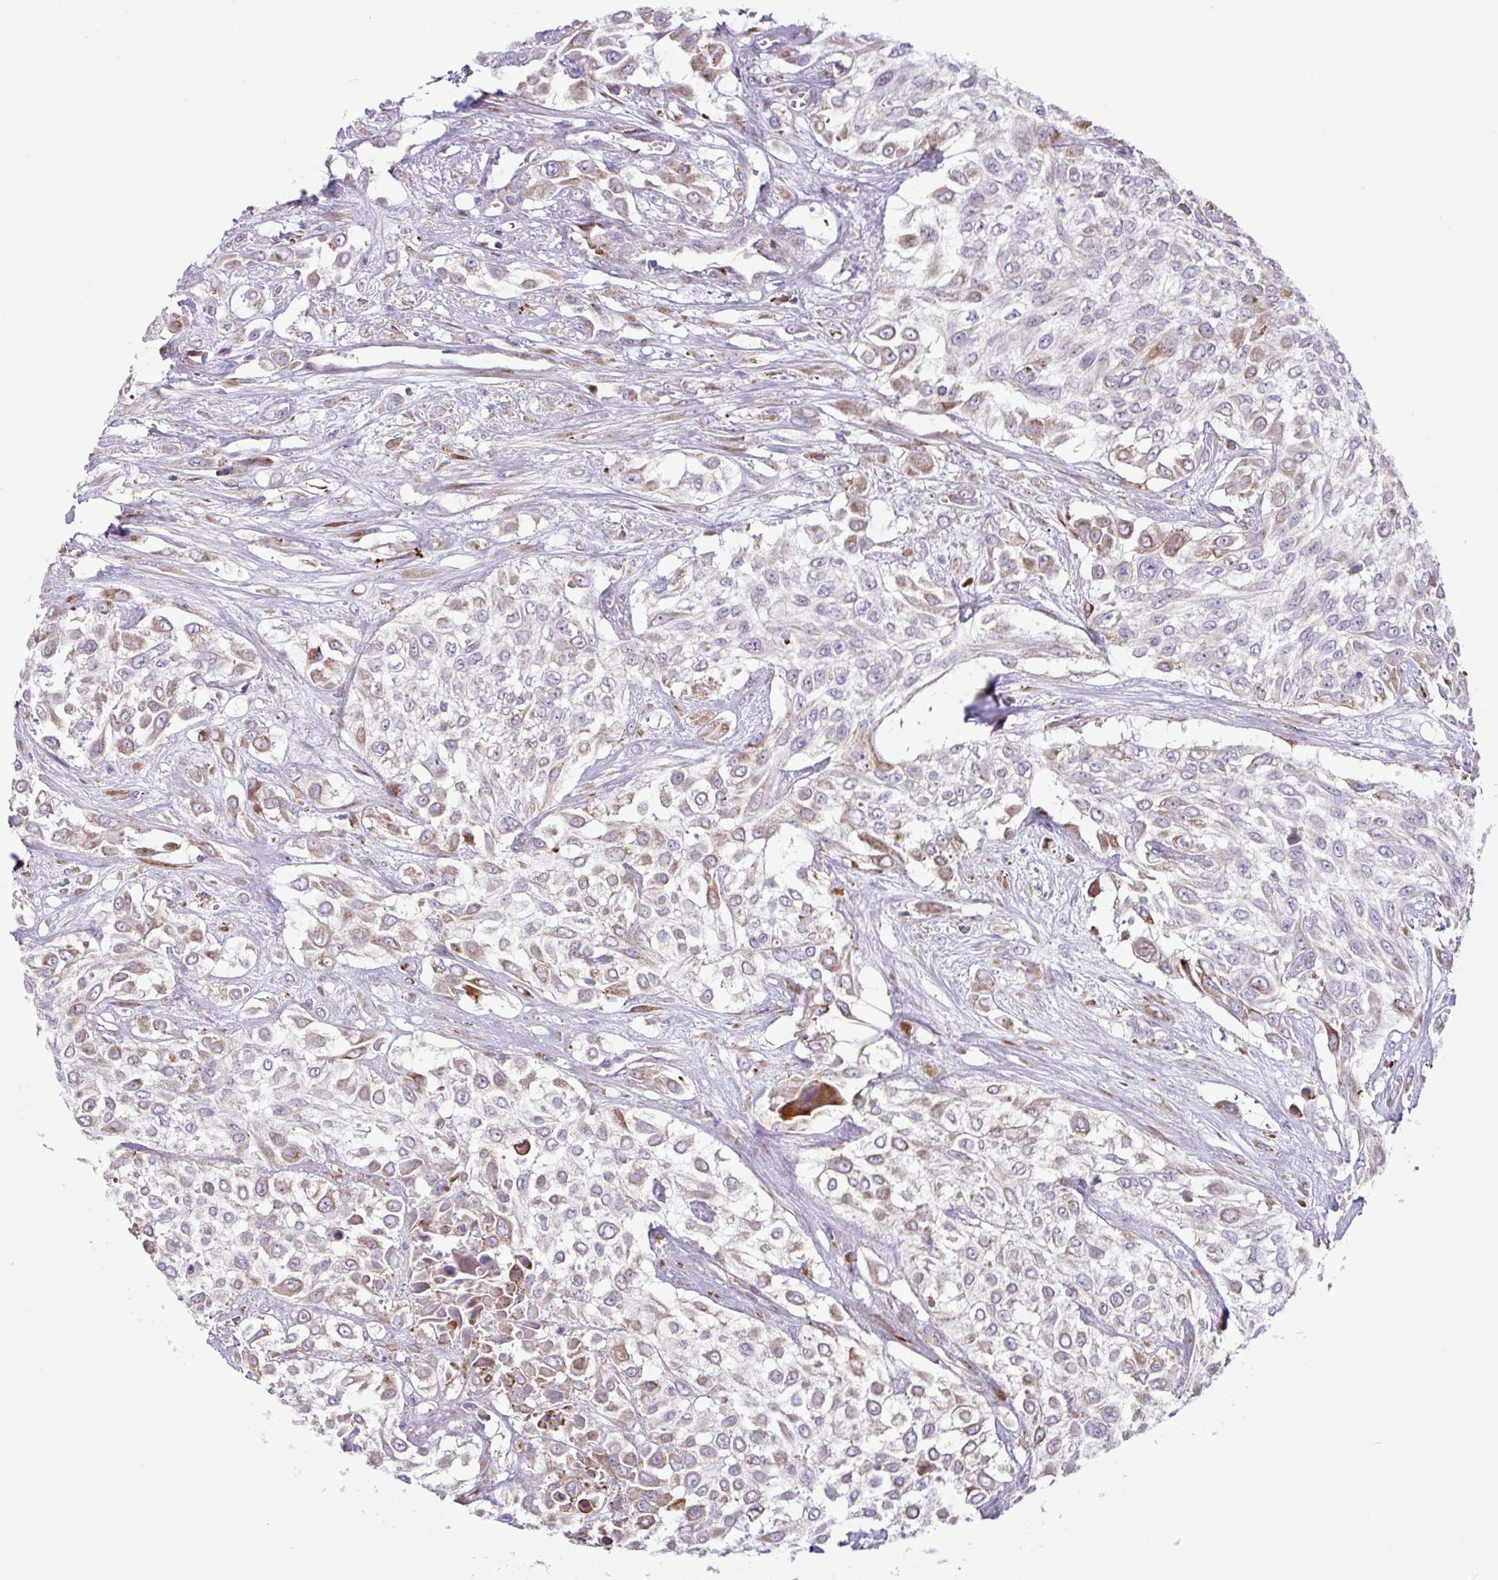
{"staining": {"intensity": "strong", "quantity": "<25%", "location": "cytoplasmic/membranous"}, "tissue": "urothelial cancer", "cell_type": "Tumor cells", "image_type": "cancer", "snomed": [{"axis": "morphology", "description": "Urothelial carcinoma, High grade"}, {"axis": "topography", "description": "Urinary bladder"}], "caption": "This micrograph reveals immunohistochemistry staining of human urothelial cancer, with medium strong cytoplasmic/membranous staining in about <25% of tumor cells.", "gene": "RGS21", "patient": {"sex": "male", "age": 57}}